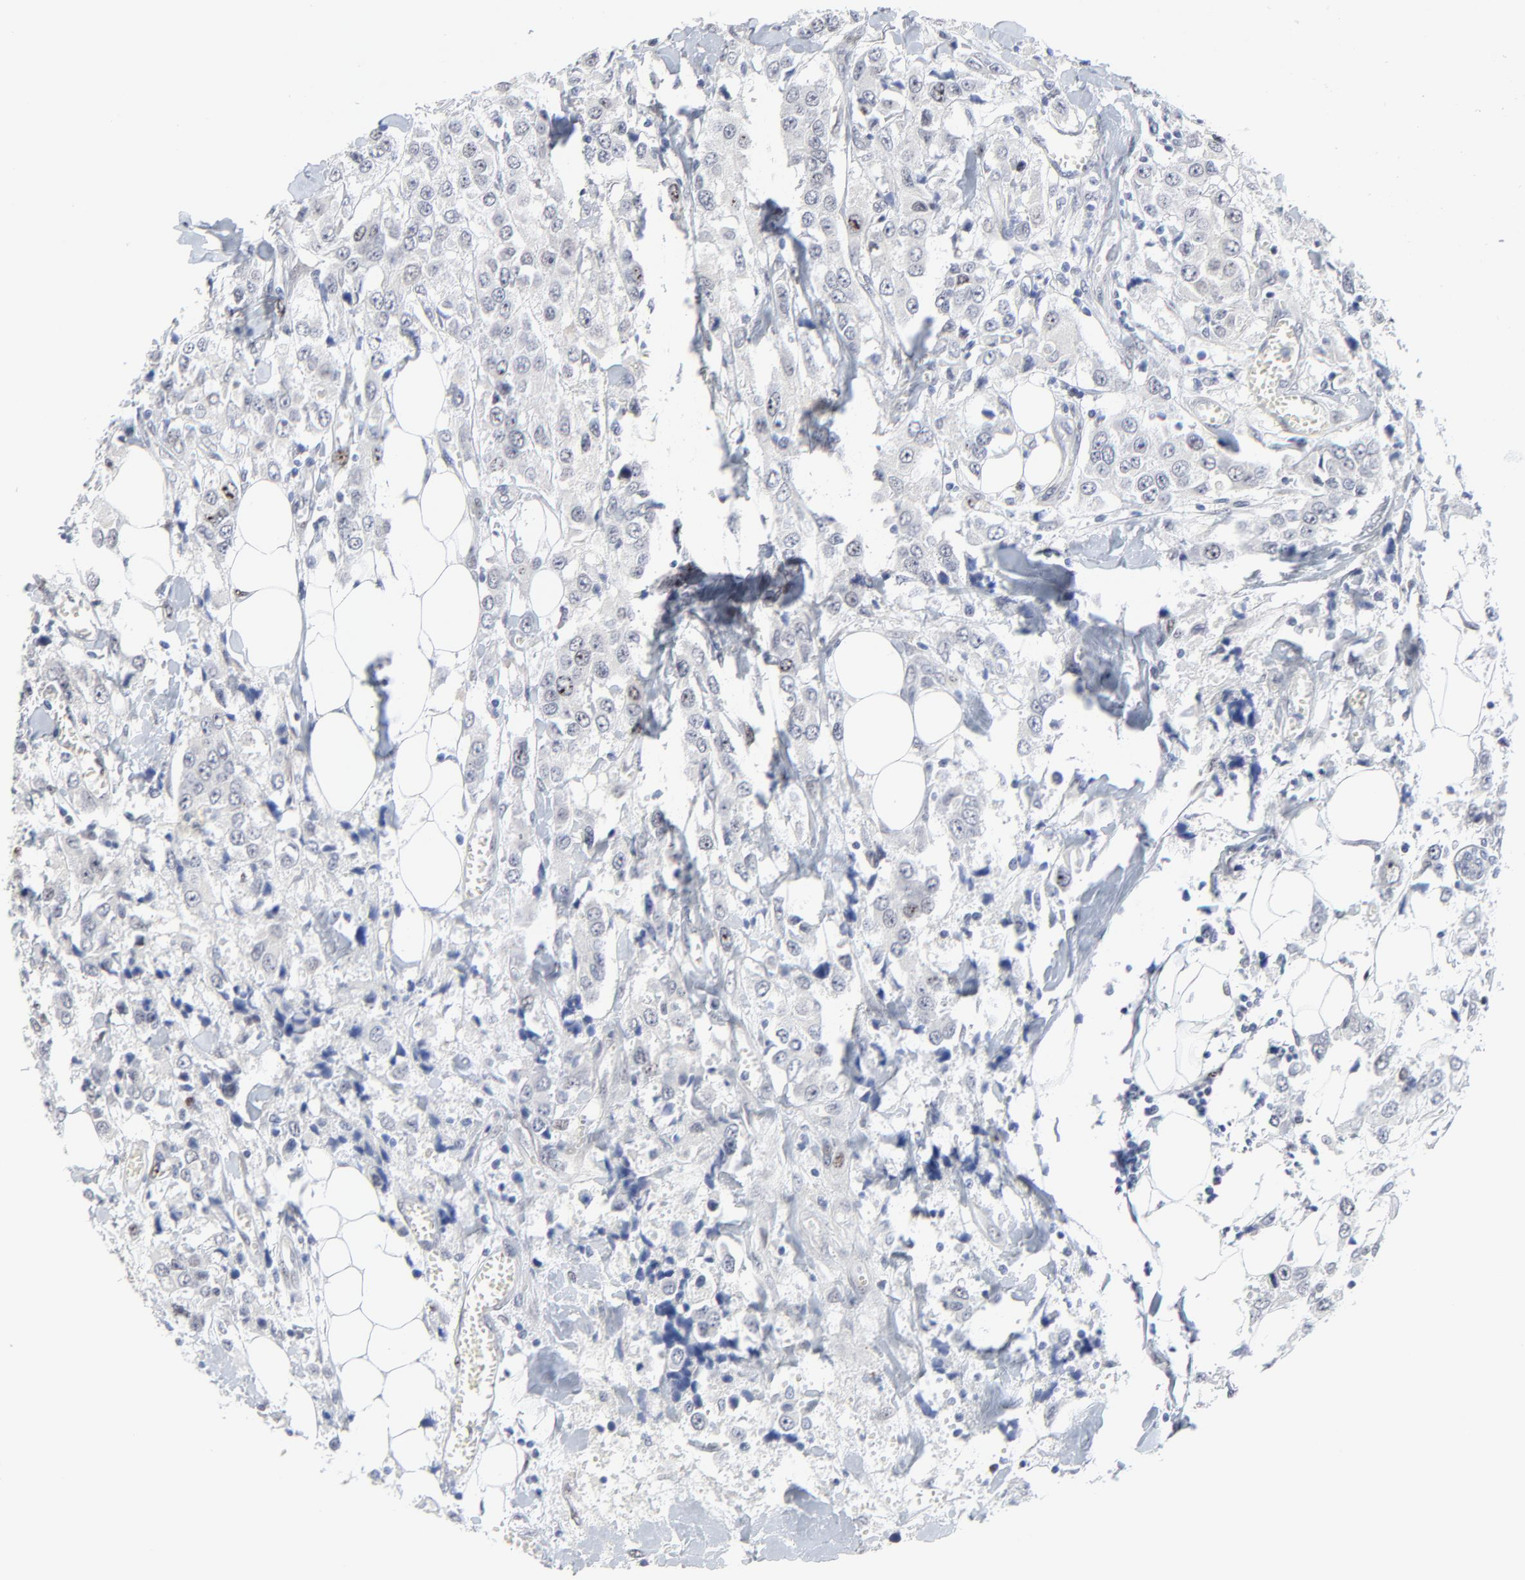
{"staining": {"intensity": "weak", "quantity": "<25%", "location": "nuclear"}, "tissue": "breast cancer", "cell_type": "Tumor cells", "image_type": "cancer", "snomed": [{"axis": "morphology", "description": "Duct carcinoma"}, {"axis": "topography", "description": "Breast"}], "caption": "A photomicrograph of human breast cancer (infiltrating ductal carcinoma) is negative for staining in tumor cells.", "gene": "ZNF589", "patient": {"sex": "female", "age": 58}}